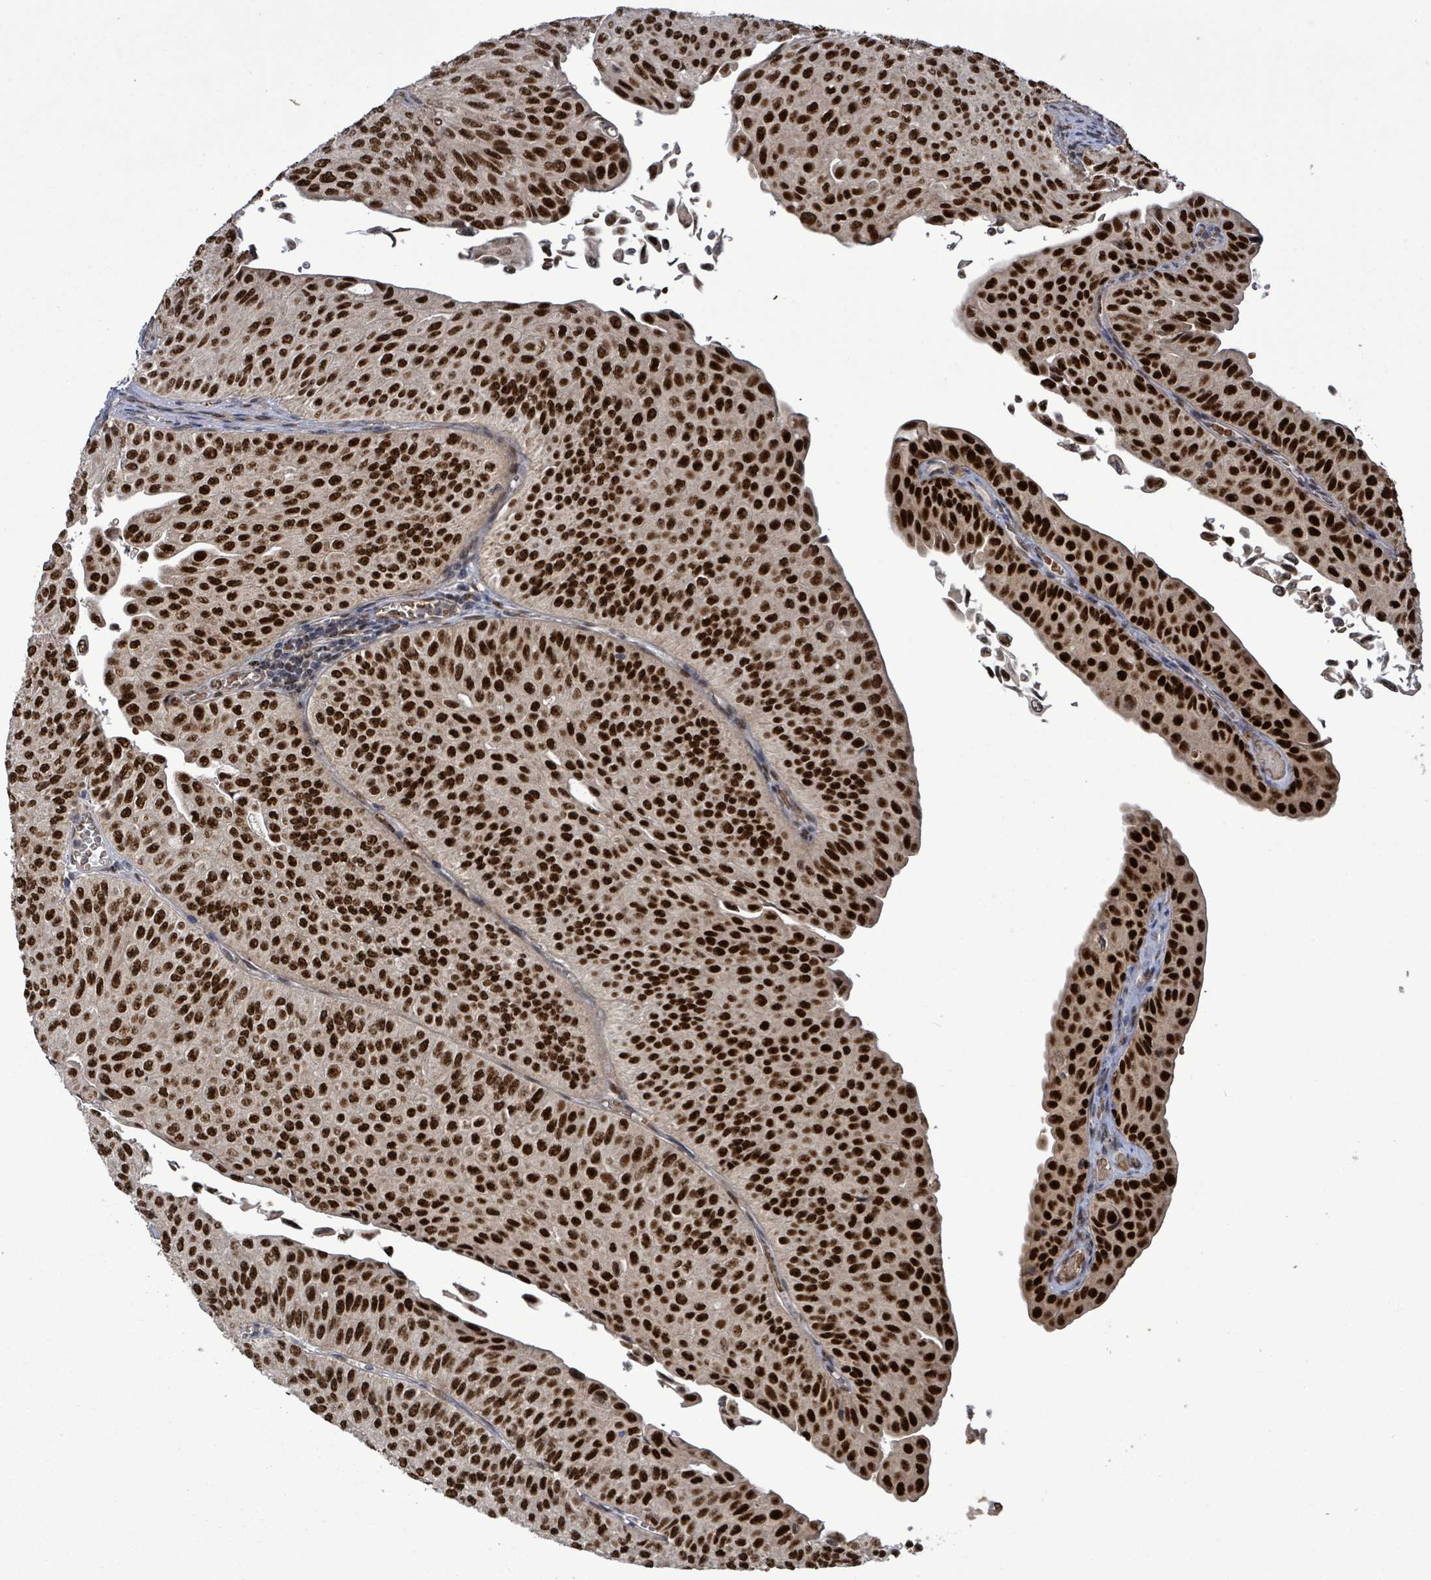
{"staining": {"intensity": "strong", "quantity": ">75%", "location": "nuclear"}, "tissue": "urothelial cancer", "cell_type": "Tumor cells", "image_type": "cancer", "snomed": [{"axis": "morphology", "description": "Urothelial carcinoma, NOS"}, {"axis": "topography", "description": "Urinary bladder"}], "caption": "A brown stain shows strong nuclear positivity of a protein in human urothelial cancer tumor cells.", "gene": "PATZ1", "patient": {"sex": "male", "age": 59}}